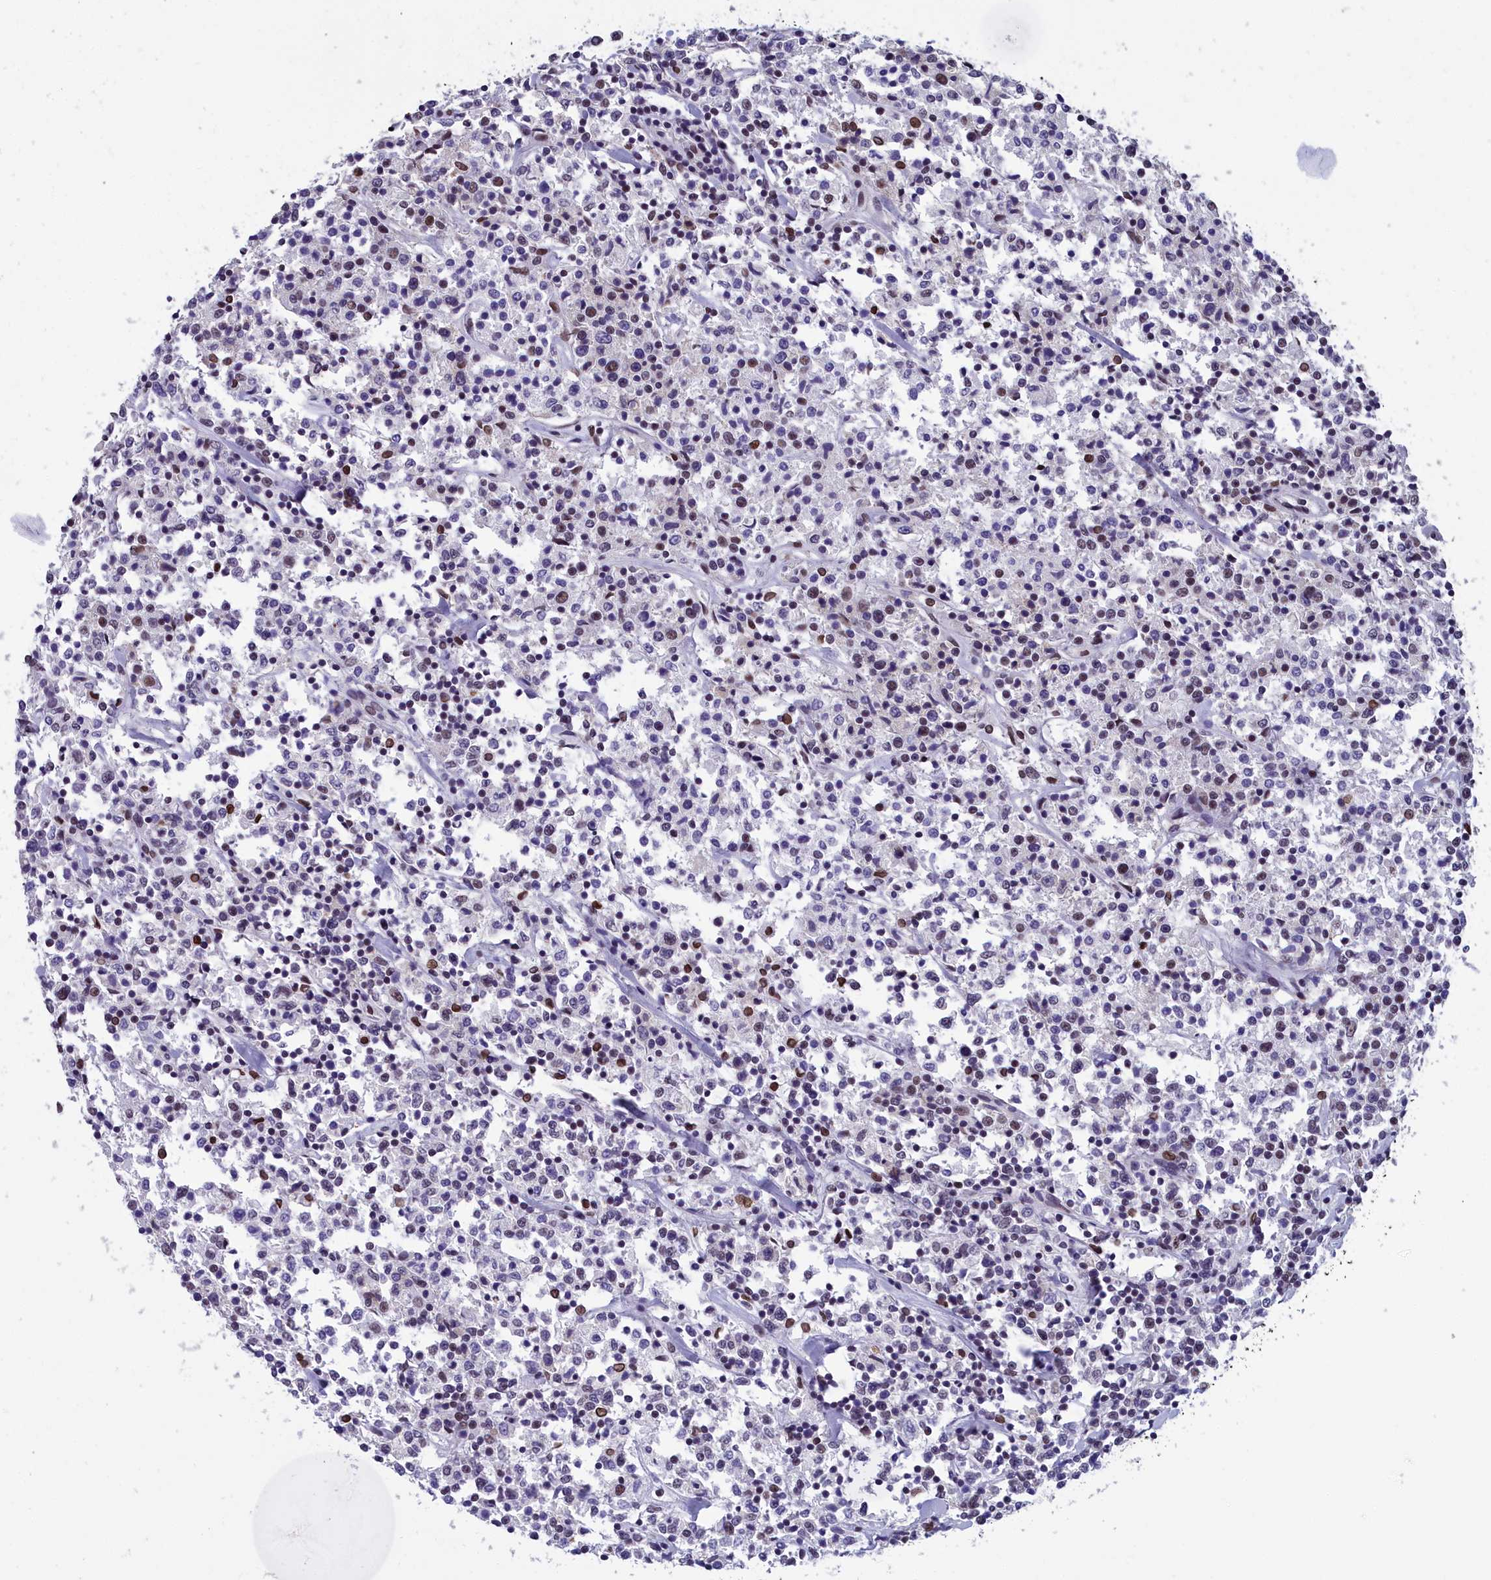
{"staining": {"intensity": "weak", "quantity": "<25%", "location": "nuclear"}, "tissue": "lymphoma", "cell_type": "Tumor cells", "image_type": "cancer", "snomed": [{"axis": "morphology", "description": "Malignant lymphoma, non-Hodgkin's type, Low grade"}, {"axis": "topography", "description": "Small intestine"}], "caption": "Tumor cells show no significant protein positivity in low-grade malignant lymphoma, non-Hodgkin's type.", "gene": "CCDC97", "patient": {"sex": "female", "age": 59}}